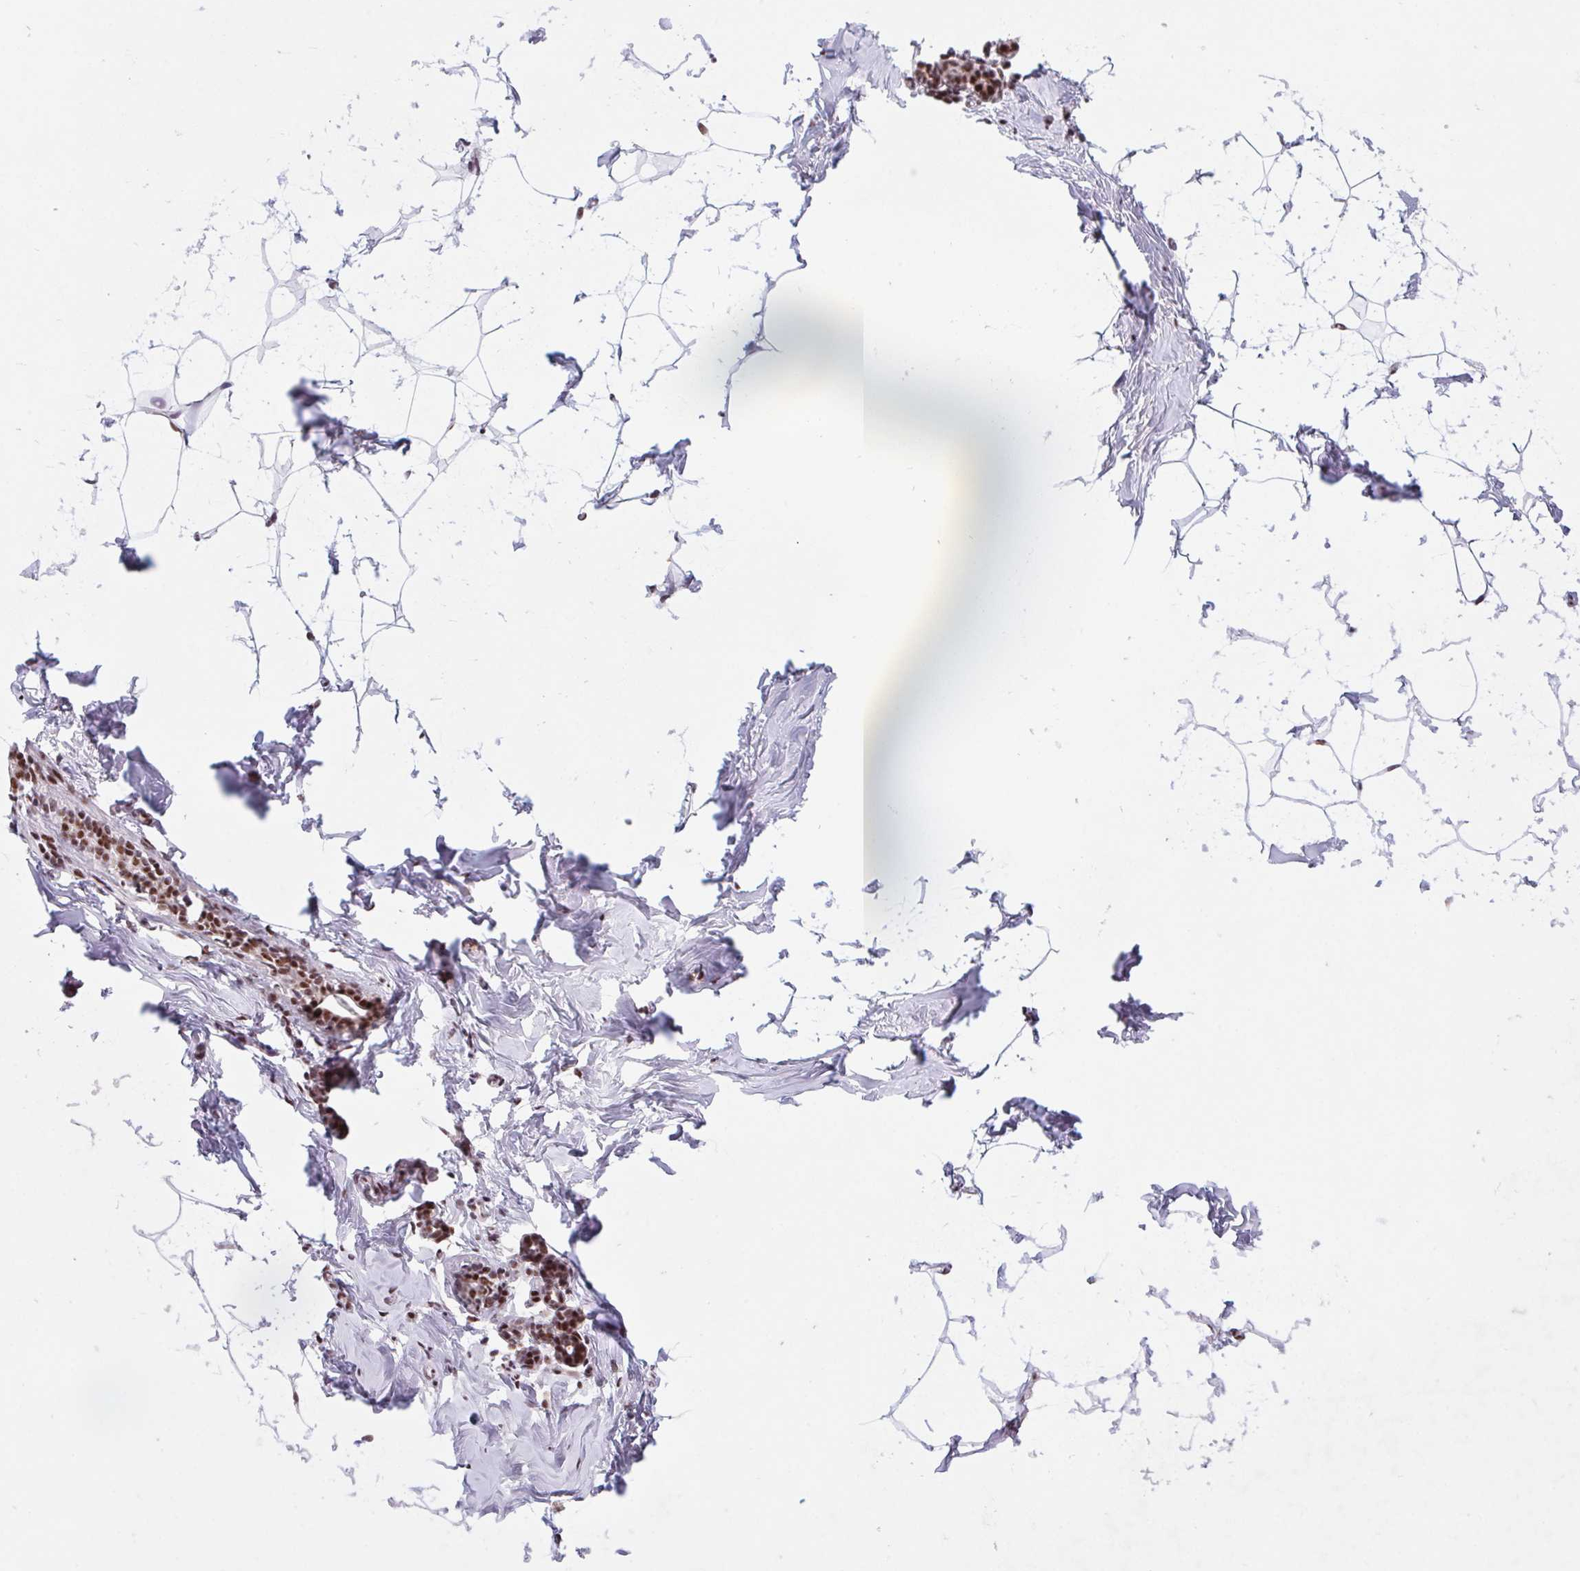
{"staining": {"intensity": "negative", "quantity": "none", "location": "none"}, "tissue": "breast", "cell_type": "Adipocytes", "image_type": "normal", "snomed": [{"axis": "morphology", "description": "Normal tissue, NOS"}, {"axis": "topography", "description": "Breast"}], "caption": "There is no significant positivity in adipocytes of breast. Brightfield microscopy of IHC stained with DAB (brown) and hematoxylin (blue), captured at high magnification.", "gene": "DPPA5", "patient": {"sex": "female", "age": 32}}